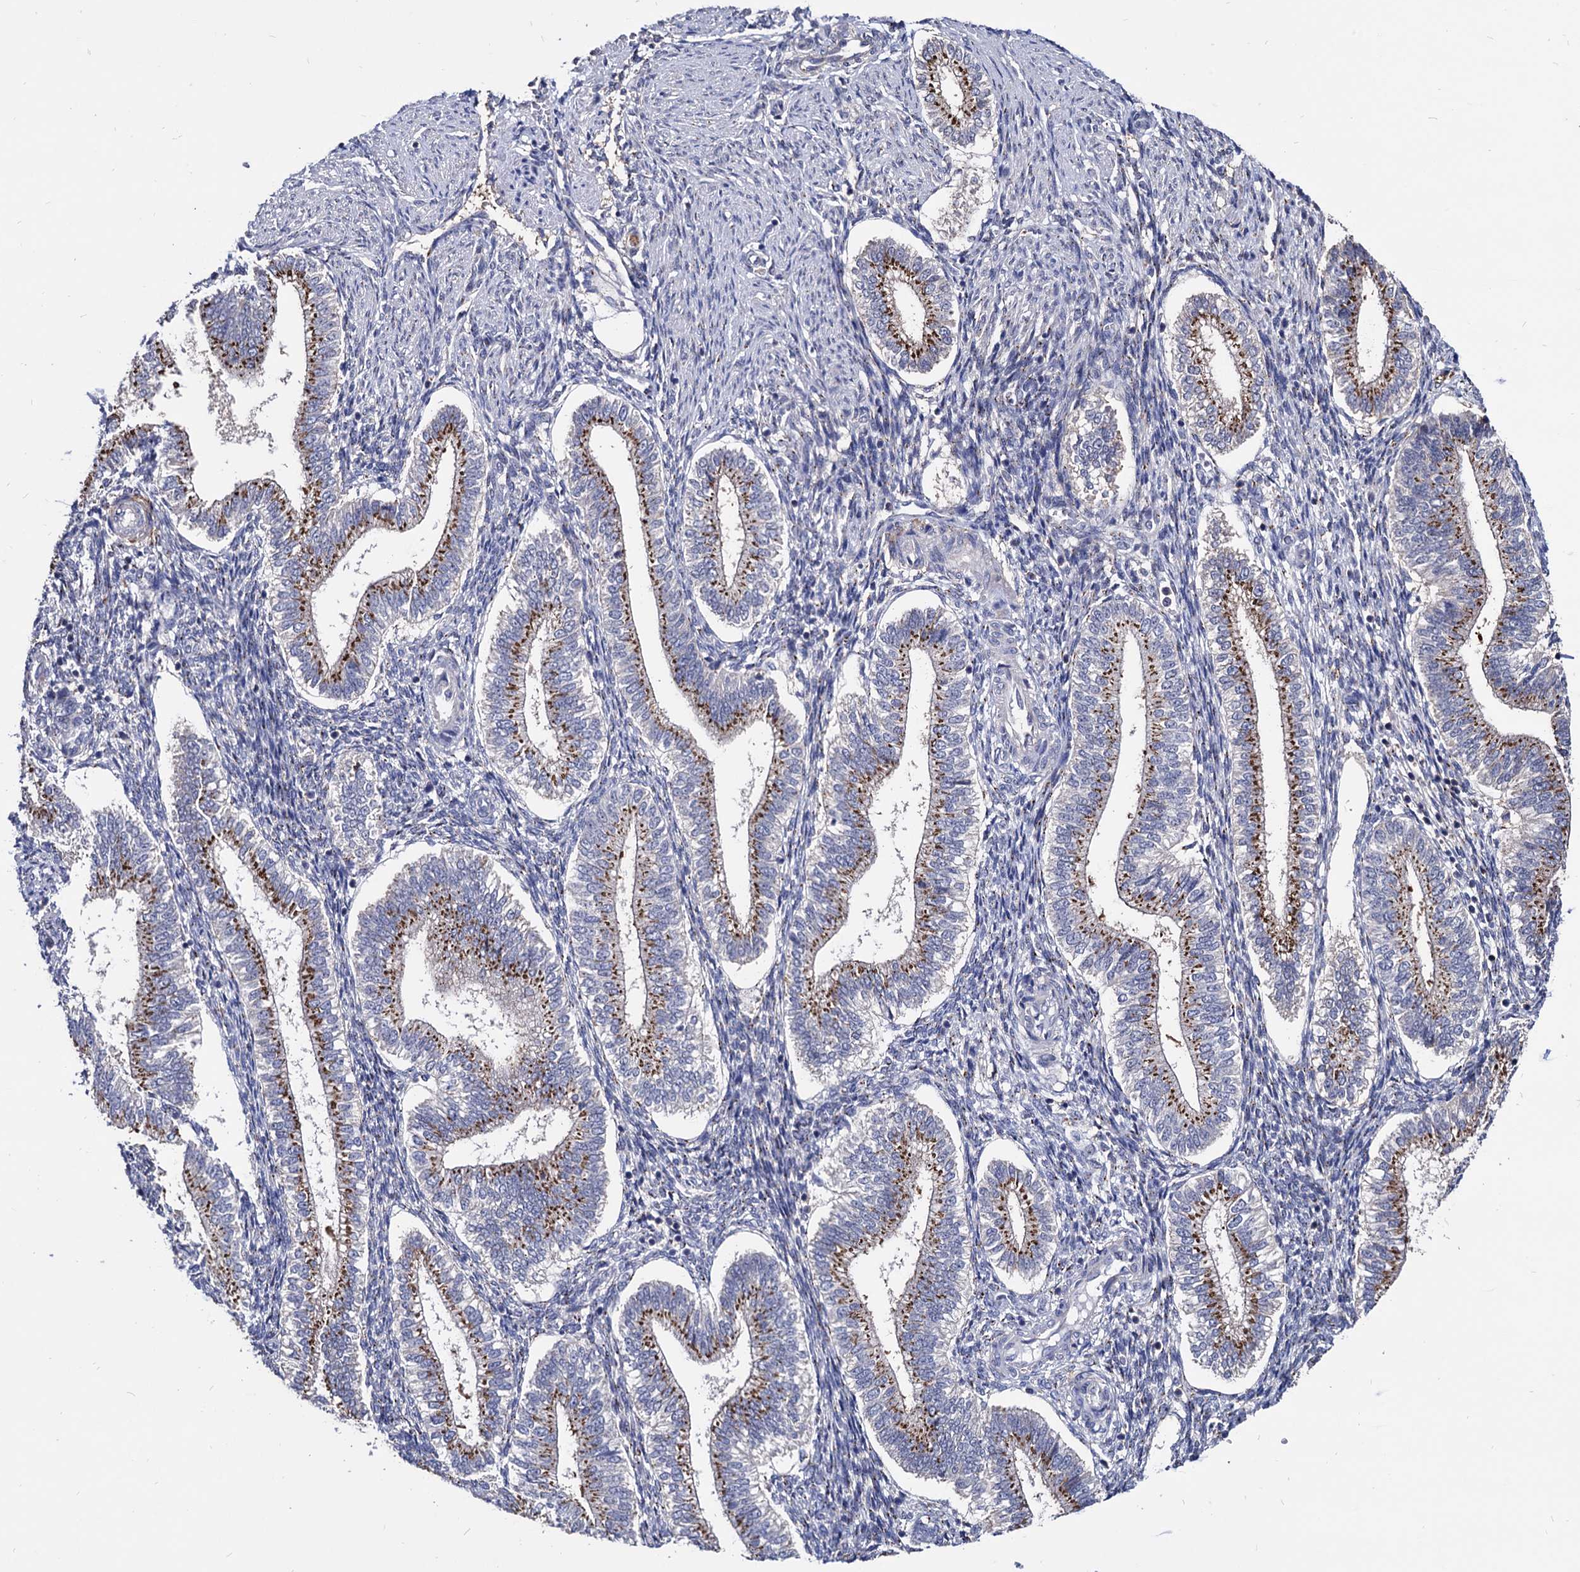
{"staining": {"intensity": "moderate", "quantity": "<25%", "location": "cytoplasmic/membranous"}, "tissue": "endometrium", "cell_type": "Cells in endometrial stroma", "image_type": "normal", "snomed": [{"axis": "morphology", "description": "Normal tissue, NOS"}, {"axis": "topography", "description": "Endometrium"}], "caption": "Cells in endometrial stroma display low levels of moderate cytoplasmic/membranous expression in about <25% of cells in unremarkable endometrium.", "gene": "ESD", "patient": {"sex": "female", "age": 25}}